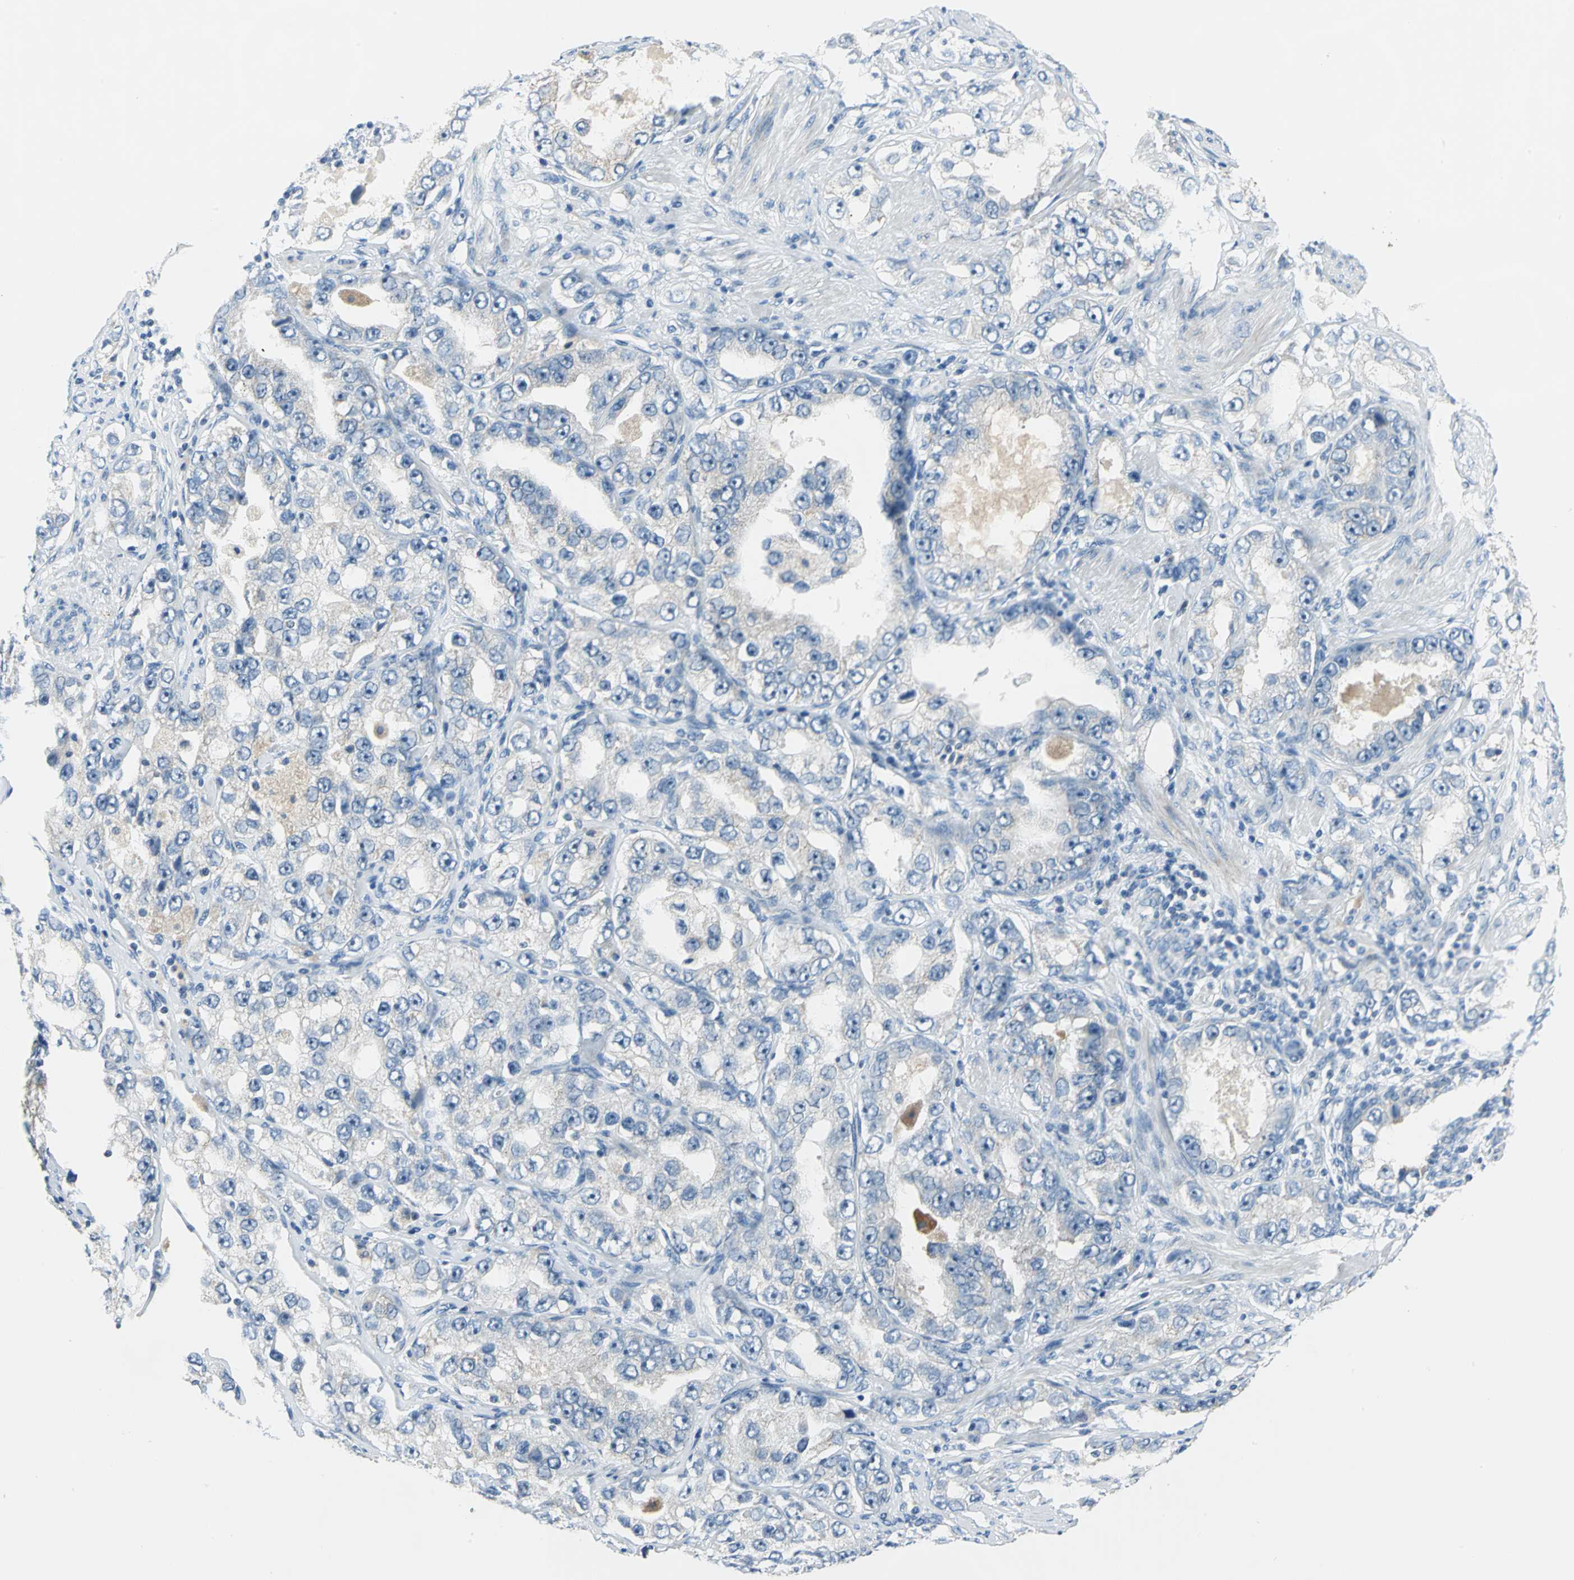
{"staining": {"intensity": "weak", "quantity": "<25%", "location": "cytoplasmic/membranous"}, "tissue": "prostate cancer", "cell_type": "Tumor cells", "image_type": "cancer", "snomed": [{"axis": "morphology", "description": "Adenocarcinoma, High grade"}, {"axis": "topography", "description": "Prostate"}], "caption": "DAB (3,3'-diaminobenzidine) immunohistochemical staining of human prostate high-grade adenocarcinoma shows no significant staining in tumor cells. (Stains: DAB immunohistochemistry with hematoxylin counter stain, Microscopy: brightfield microscopy at high magnification).", "gene": "MUC4", "patient": {"sex": "male", "age": 63}}